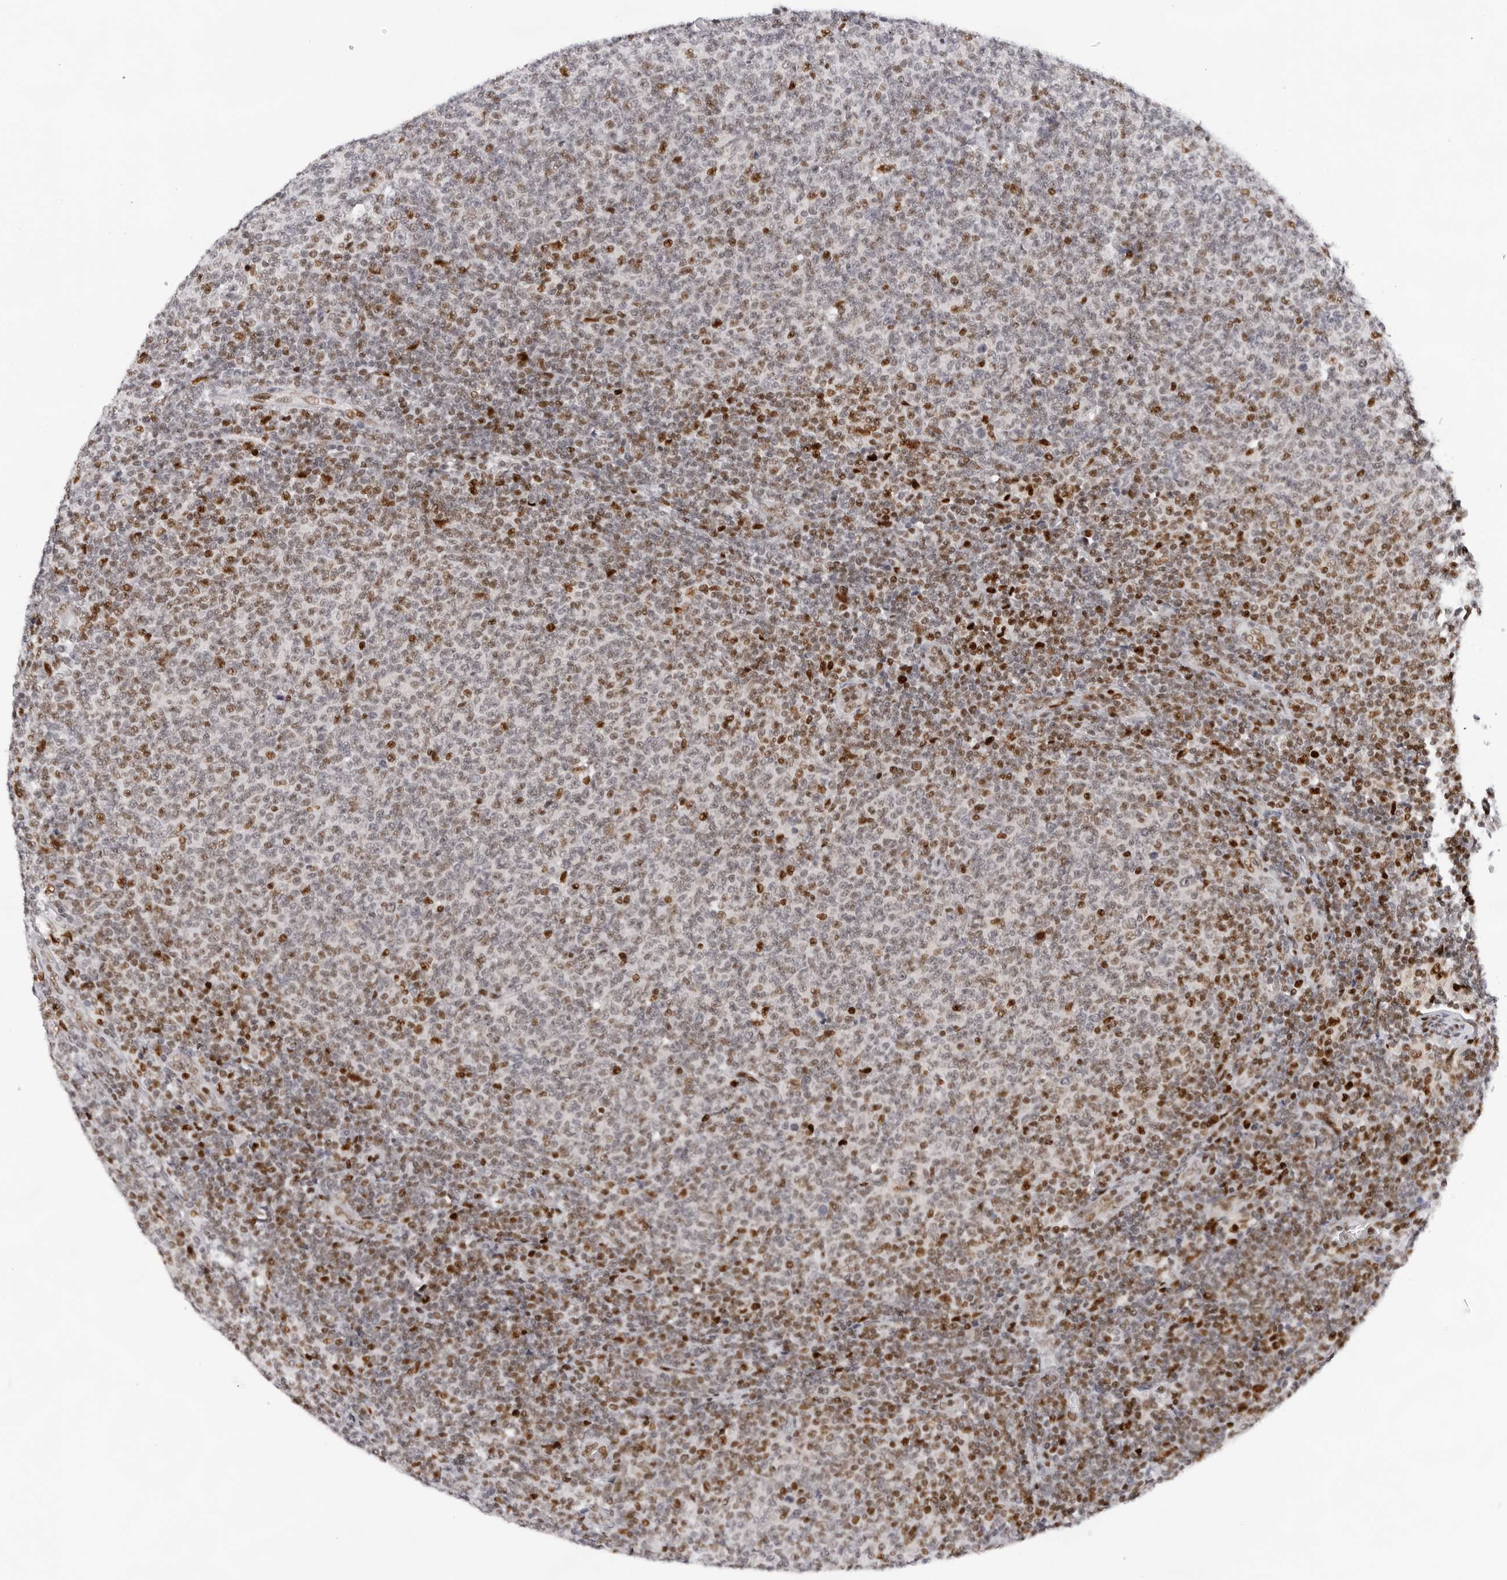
{"staining": {"intensity": "moderate", "quantity": "25%-75%", "location": "nuclear"}, "tissue": "lymphoma", "cell_type": "Tumor cells", "image_type": "cancer", "snomed": [{"axis": "morphology", "description": "Malignant lymphoma, non-Hodgkin's type, Low grade"}, {"axis": "topography", "description": "Lymph node"}], "caption": "Moderate nuclear protein positivity is appreciated in about 25%-75% of tumor cells in low-grade malignant lymphoma, non-Hodgkin's type. Using DAB (brown) and hematoxylin (blue) stains, captured at high magnification using brightfield microscopy.", "gene": "OGG1", "patient": {"sex": "male", "age": 66}}